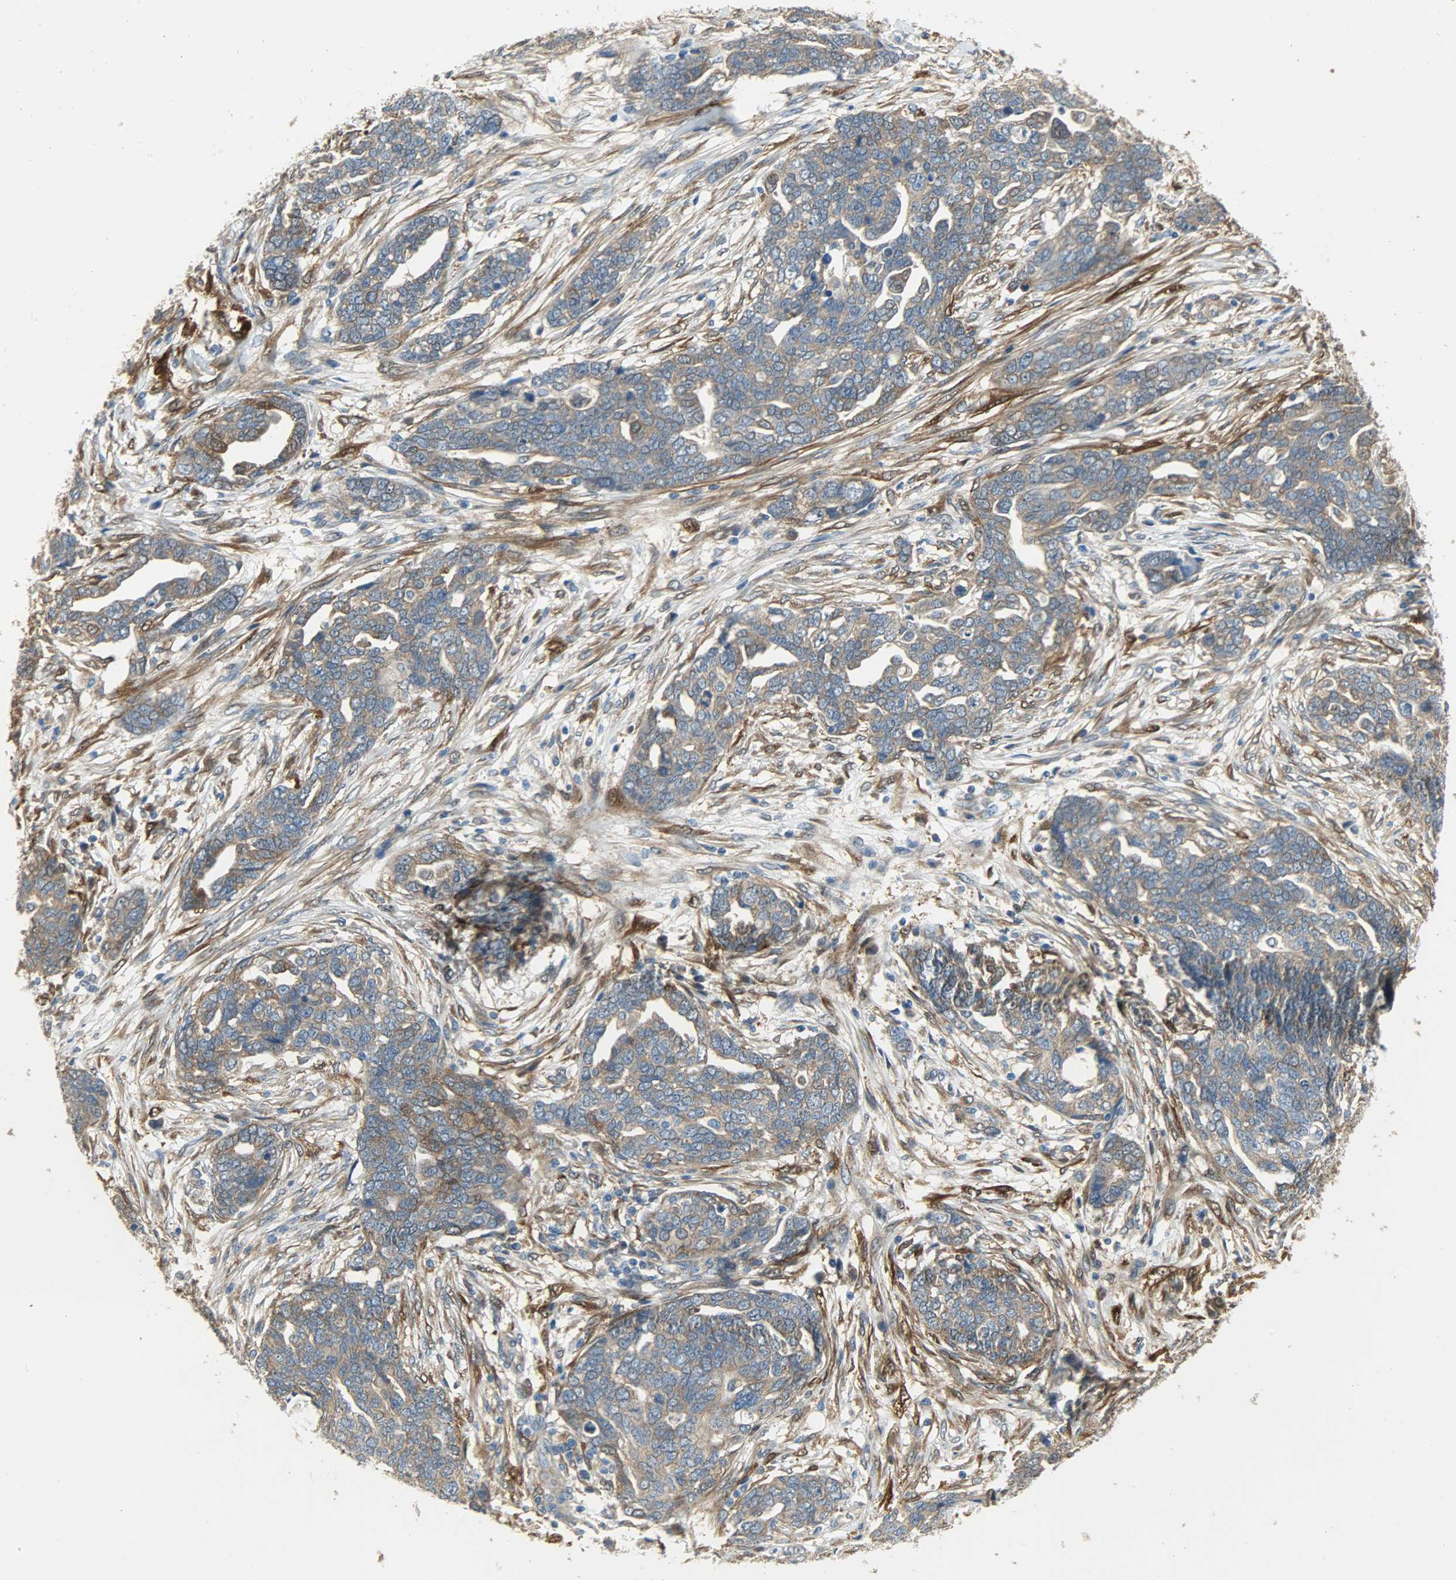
{"staining": {"intensity": "strong", "quantity": ">75%", "location": "cytoplasmic/membranous"}, "tissue": "ovarian cancer", "cell_type": "Tumor cells", "image_type": "cancer", "snomed": [{"axis": "morphology", "description": "Normal tissue, NOS"}, {"axis": "morphology", "description": "Cystadenocarcinoma, serous, NOS"}, {"axis": "topography", "description": "Fallopian tube"}, {"axis": "topography", "description": "Ovary"}], "caption": "Ovarian cancer stained with immunohistochemistry (IHC) displays strong cytoplasmic/membranous staining in approximately >75% of tumor cells.", "gene": "C1orf198", "patient": {"sex": "female", "age": 56}}